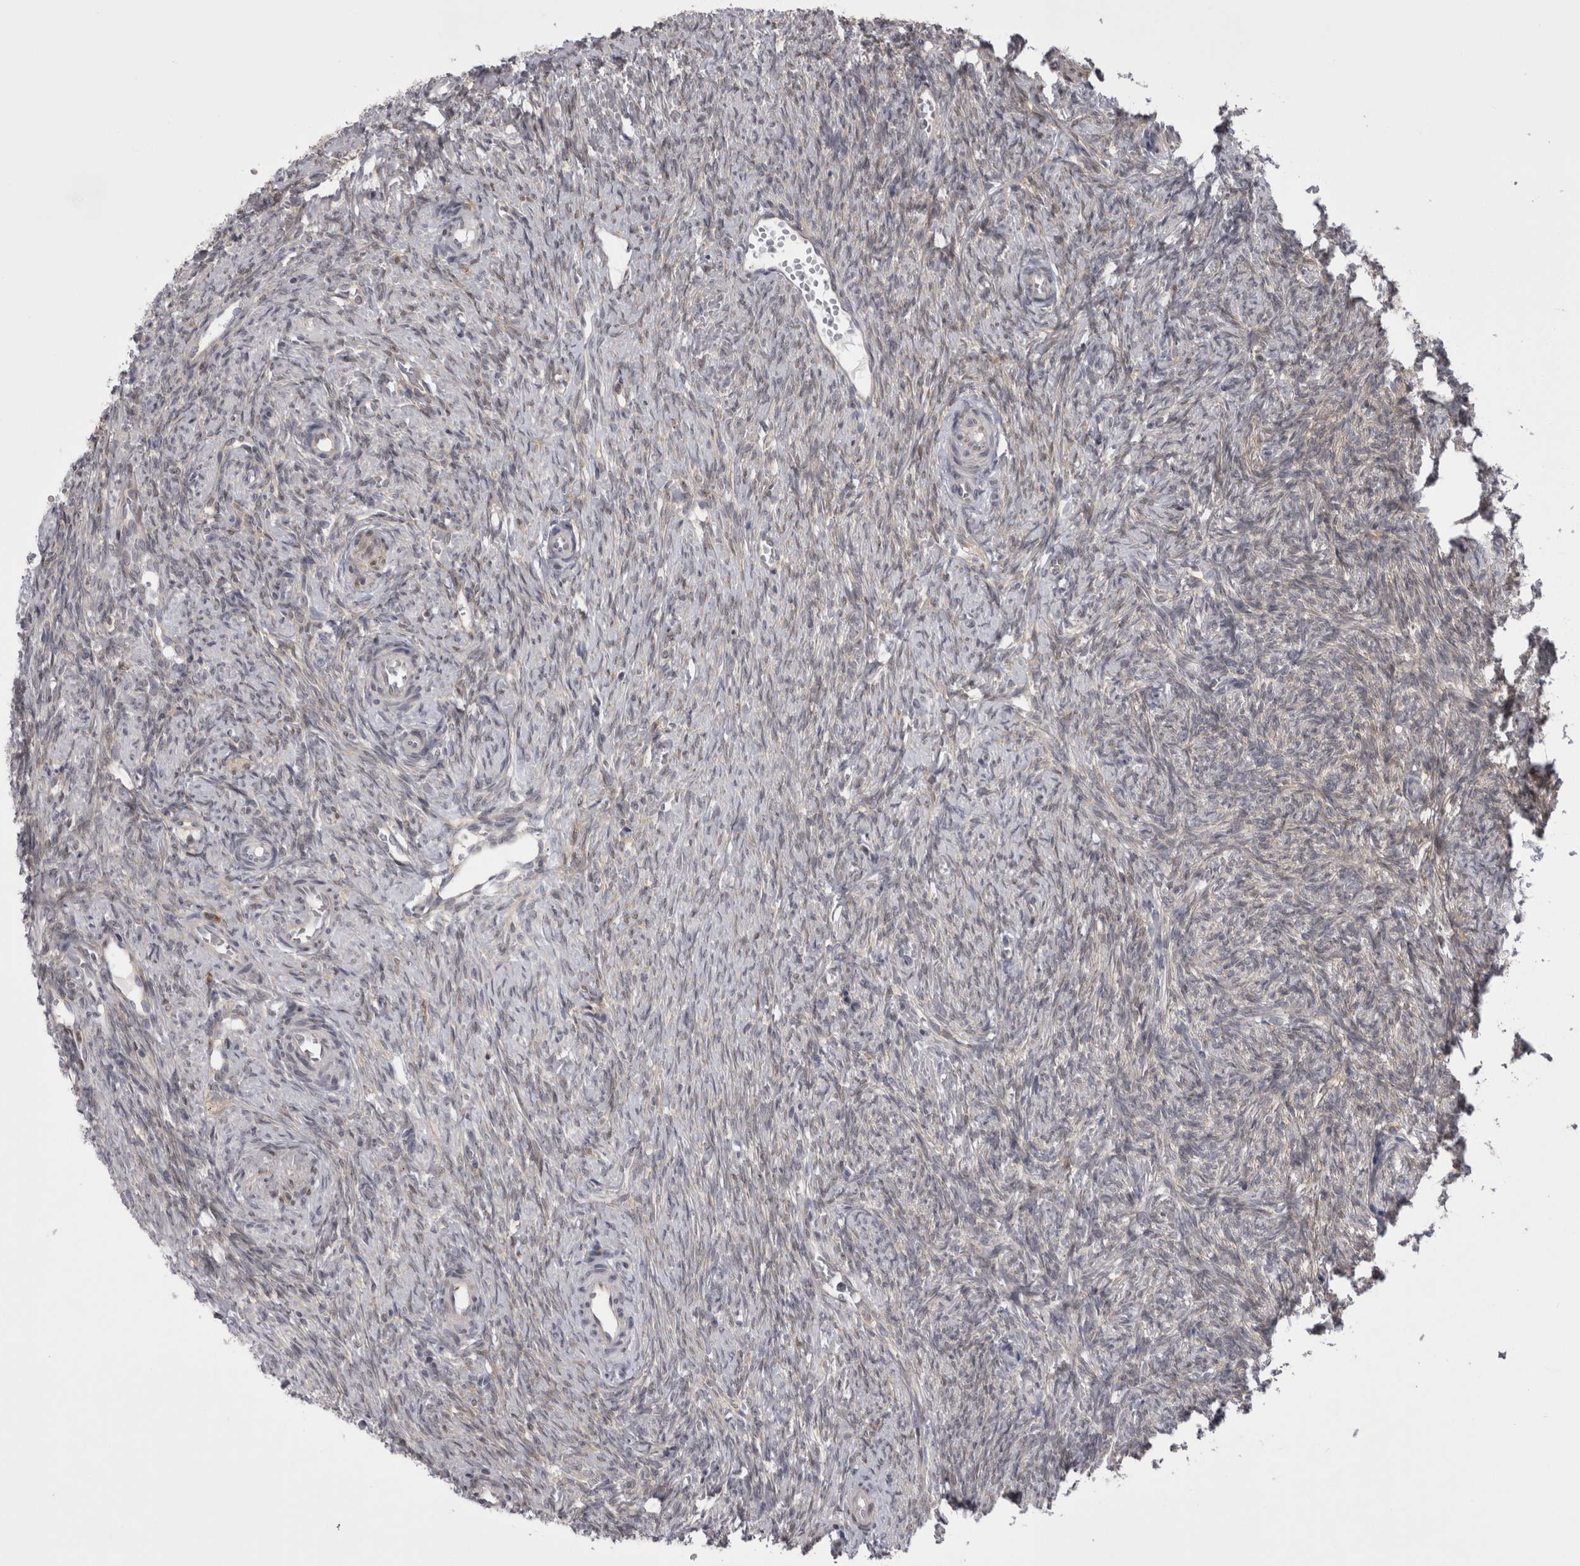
{"staining": {"intensity": "negative", "quantity": "none", "location": "none"}, "tissue": "ovary", "cell_type": "Follicle cells", "image_type": "normal", "snomed": [{"axis": "morphology", "description": "Normal tissue, NOS"}, {"axis": "topography", "description": "Ovary"}], "caption": "High magnification brightfield microscopy of normal ovary stained with DAB (3,3'-diaminobenzidine) (brown) and counterstained with hematoxylin (blue): follicle cells show no significant expression.", "gene": "CHIC1", "patient": {"sex": "female", "age": 41}}